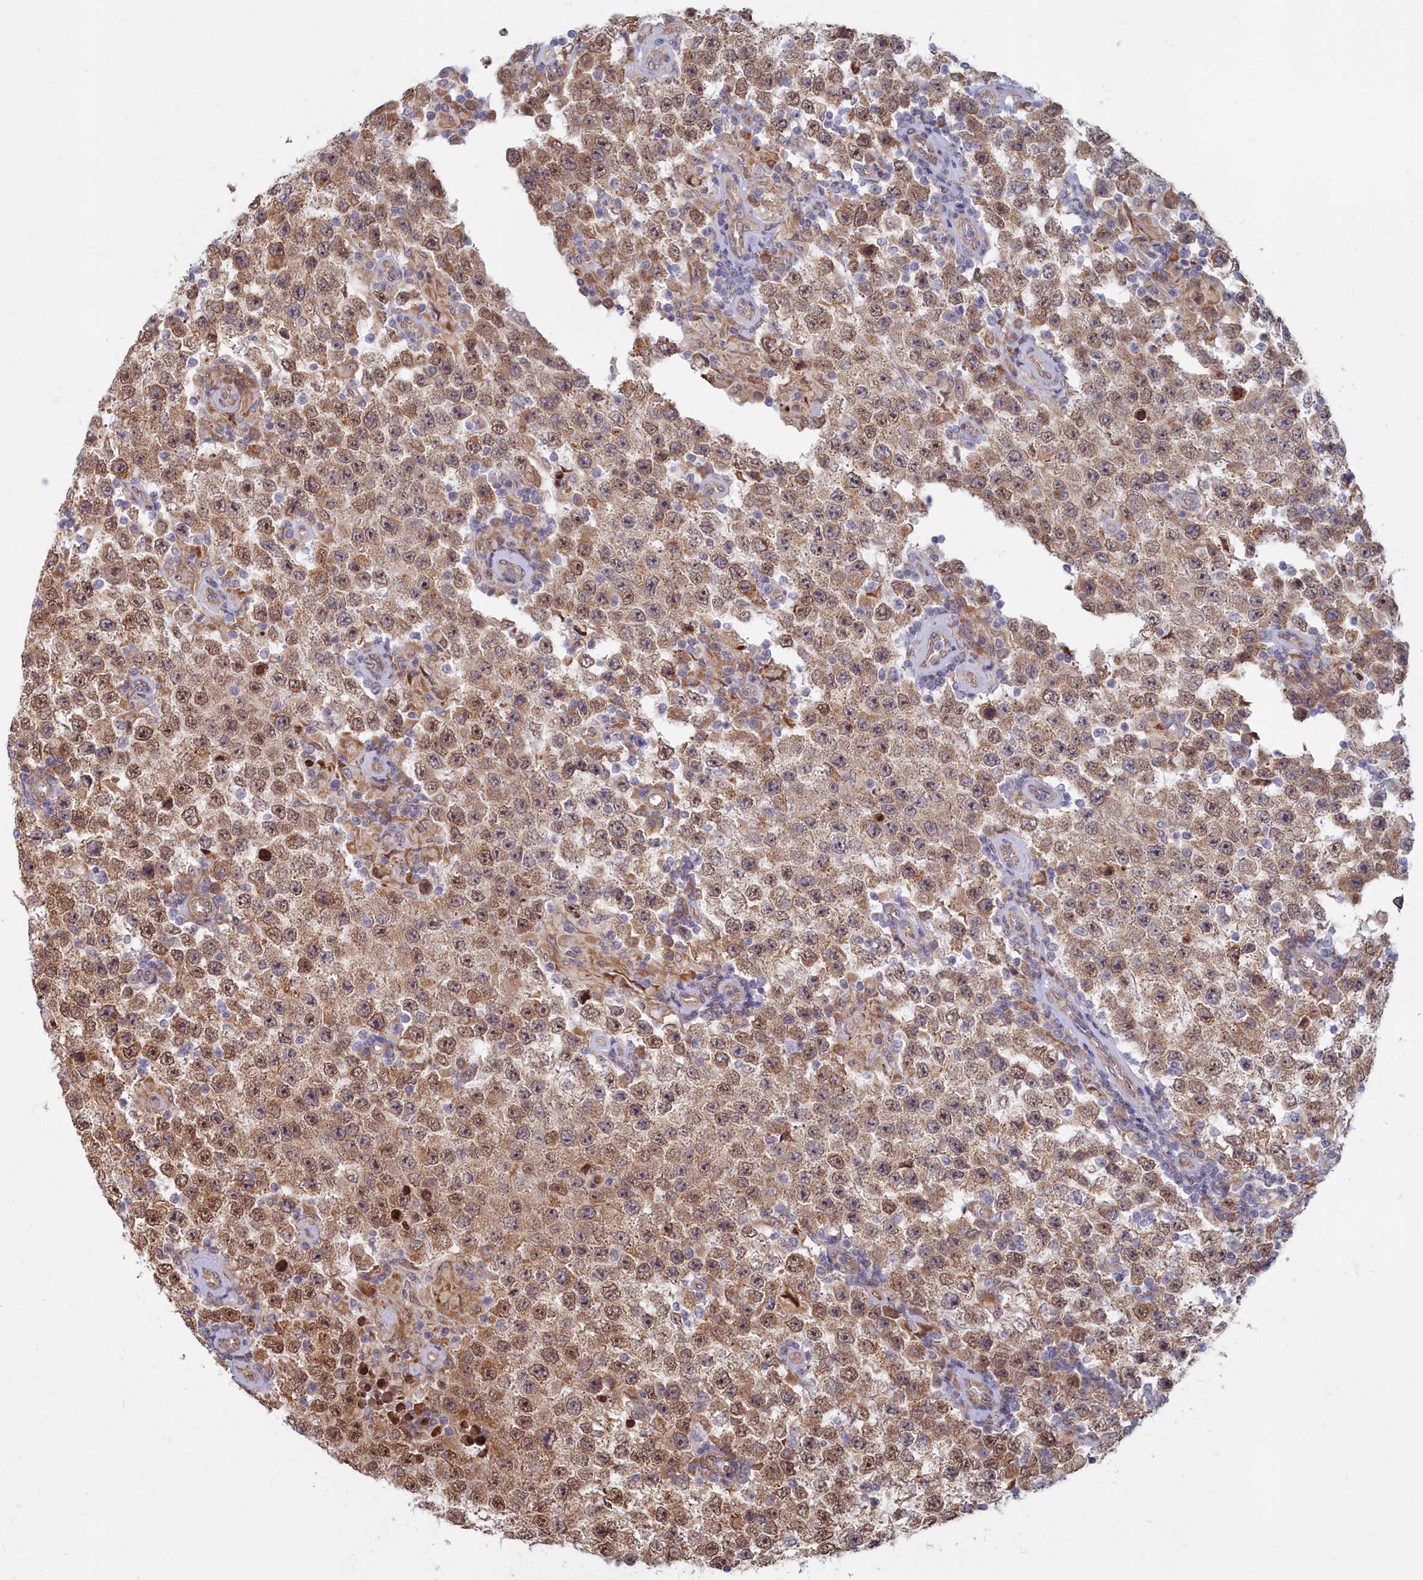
{"staining": {"intensity": "moderate", "quantity": ">75%", "location": "cytoplasmic/membranous,nuclear"}, "tissue": "testis cancer", "cell_type": "Tumor cells", "image_type": "cancer", "snomed": [{"axis": "morphology", "description": "Normal tissue, NOS"}, {"axis": "morphology", "description": "Urothelial carcinoma, High grade"}, {"axis": "morphology", "description": "Seminoma, NOS"}, {"axis": "morphology", "description": "Carcinoma, Embryonal, NOS"}, {"axis": "topography", "description": "Urinary bladder"}, {"axis": "topography", "description": "Testis"}], "caption": "IHC of human testis cancer (urothelial carcinoma (high-grade)) reveals medium levels of moderate cytoplasmic/membranous and nuclear positivity in approximately >75% of tumor cells. Nuclei are stained in blue.", "gene": "MAK16", "patient": {"sex": "male", "age": 41}}